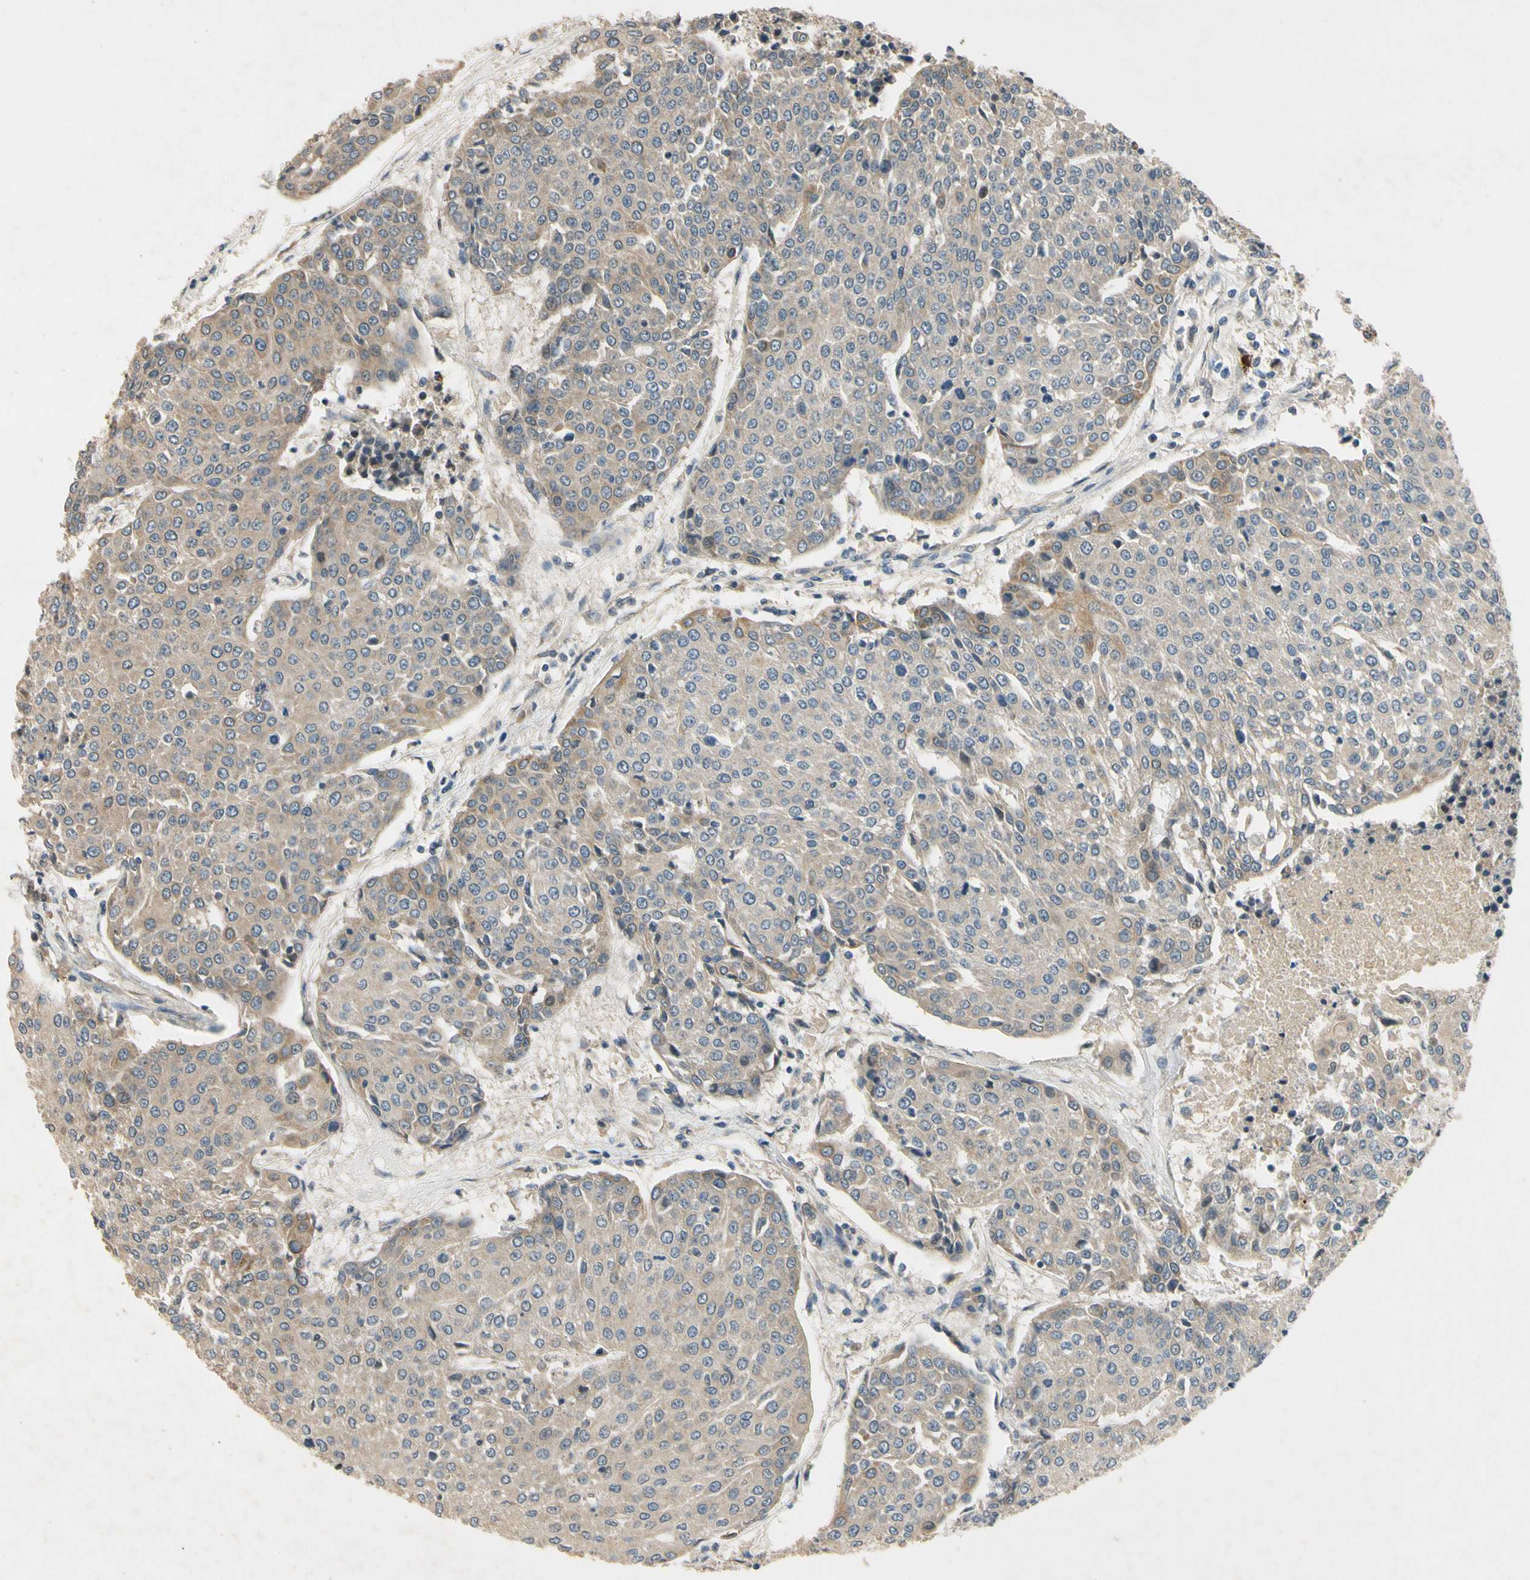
{"staining": {"intensity": "weak", "quantity": "<25%", "location": "cytoplasmic/membranous"}, "tissue": "urothelial cancer", "cell_type": "Tumor cells", "image_type": "cancer", "snomed": [{"axis": "morphology", "description": "Urothelial carcinoma, High grade"}, {"axis": "topography", "description": "Urinary bladder"}], "caption": "Immunohistochemical staining of urothelial cancer exhibits no significant positivity in tumor cells.", "gene": "ALKBH3", "patient": {"sex": "female", "age": 85}}